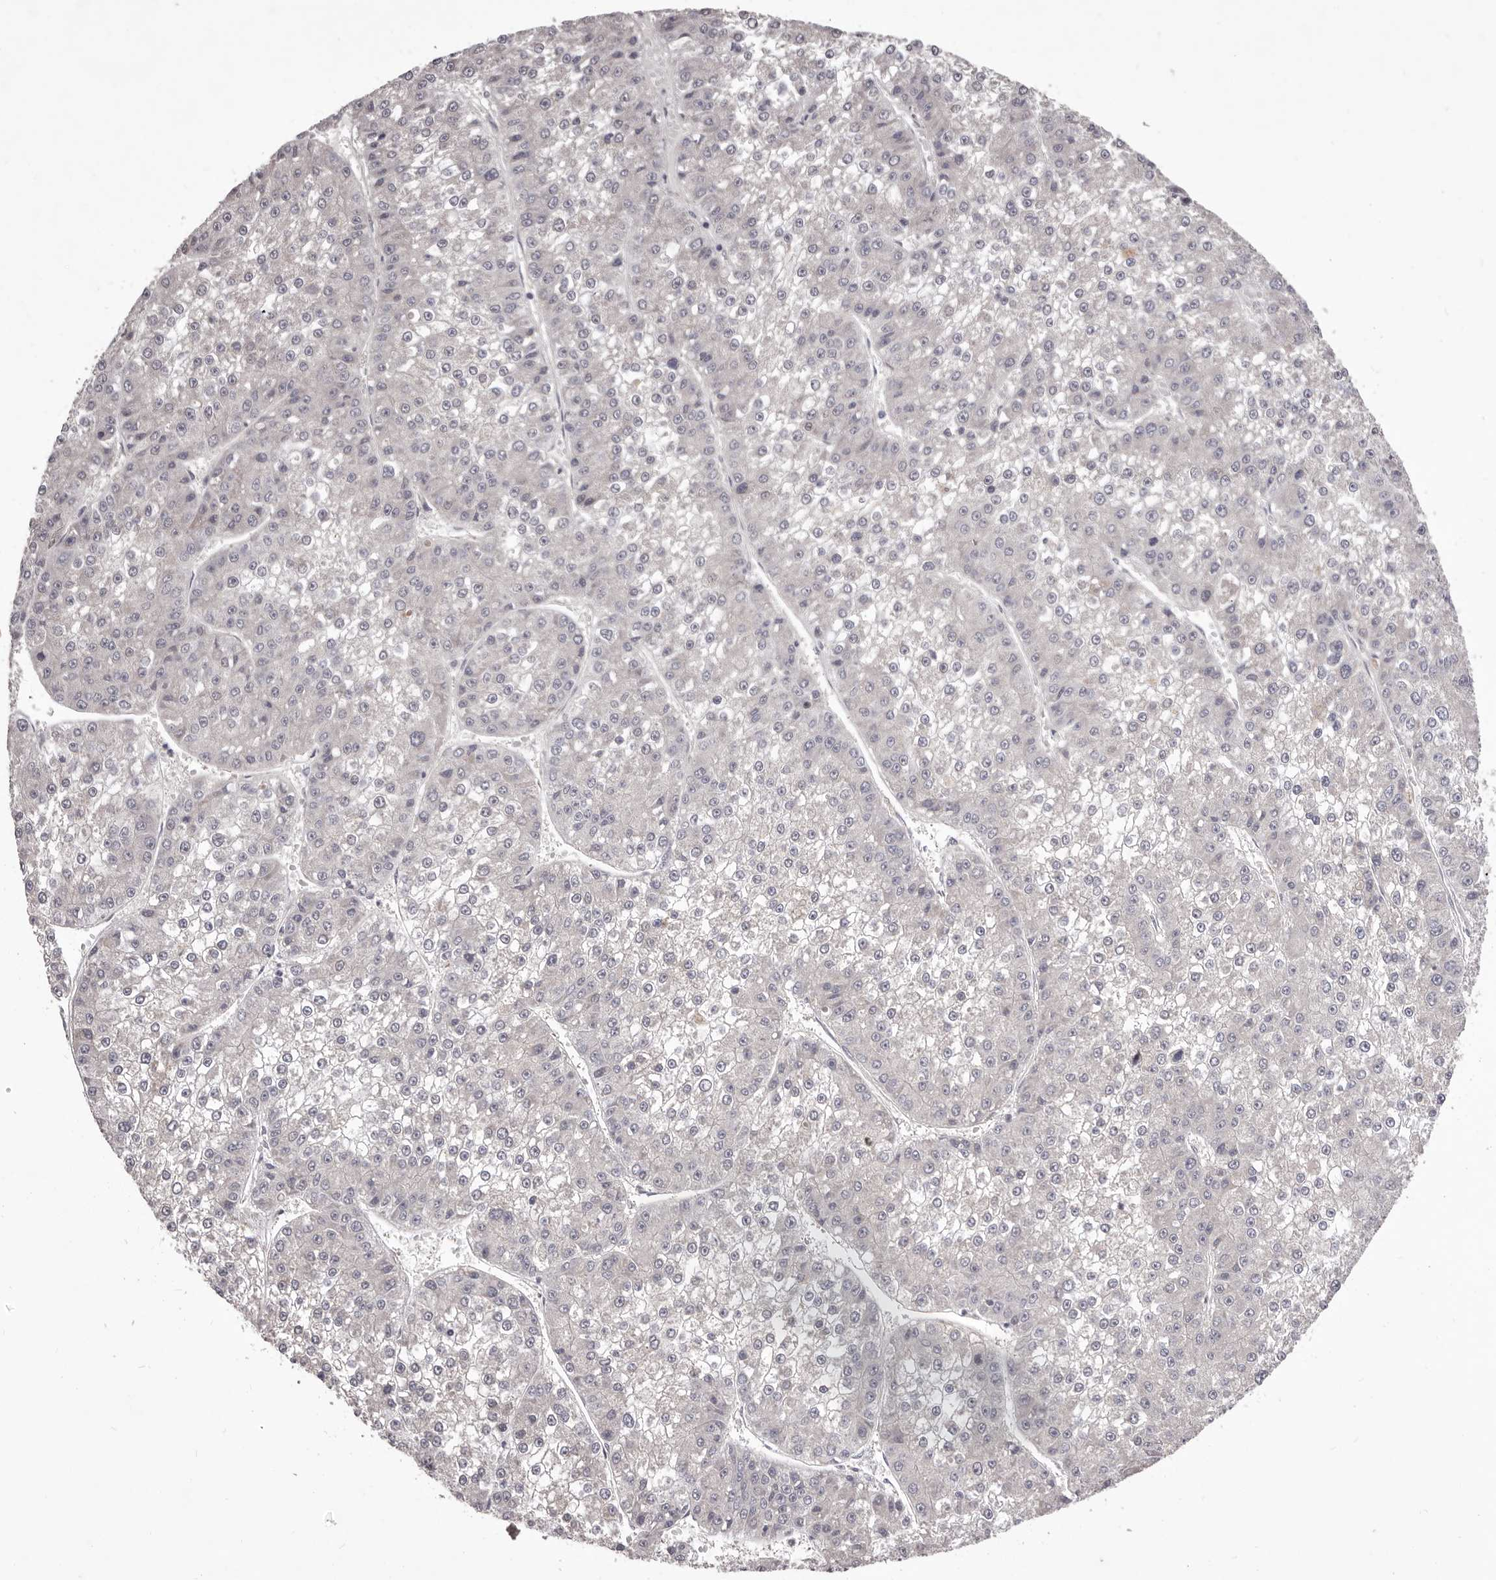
{"staining": {"intensity": "negative", "quantity": "none", "location": "none"}, "tissue": "liver cancer", "cell_type": "Tumor cells", "image_type": "cancer", "snomed": [{"axis": "morphology", "description": "Carcinoma, Hepatocellular, NOS"}, {"axis": "topography", "description": "Liver"}], "caption": "This is an IHC micrograph of human liver cancer (hepatocellular carcinoma). There is no expression in tumor cells.", "gene": "PNRC1", "patient": {"sex": "female", "age": 73}}